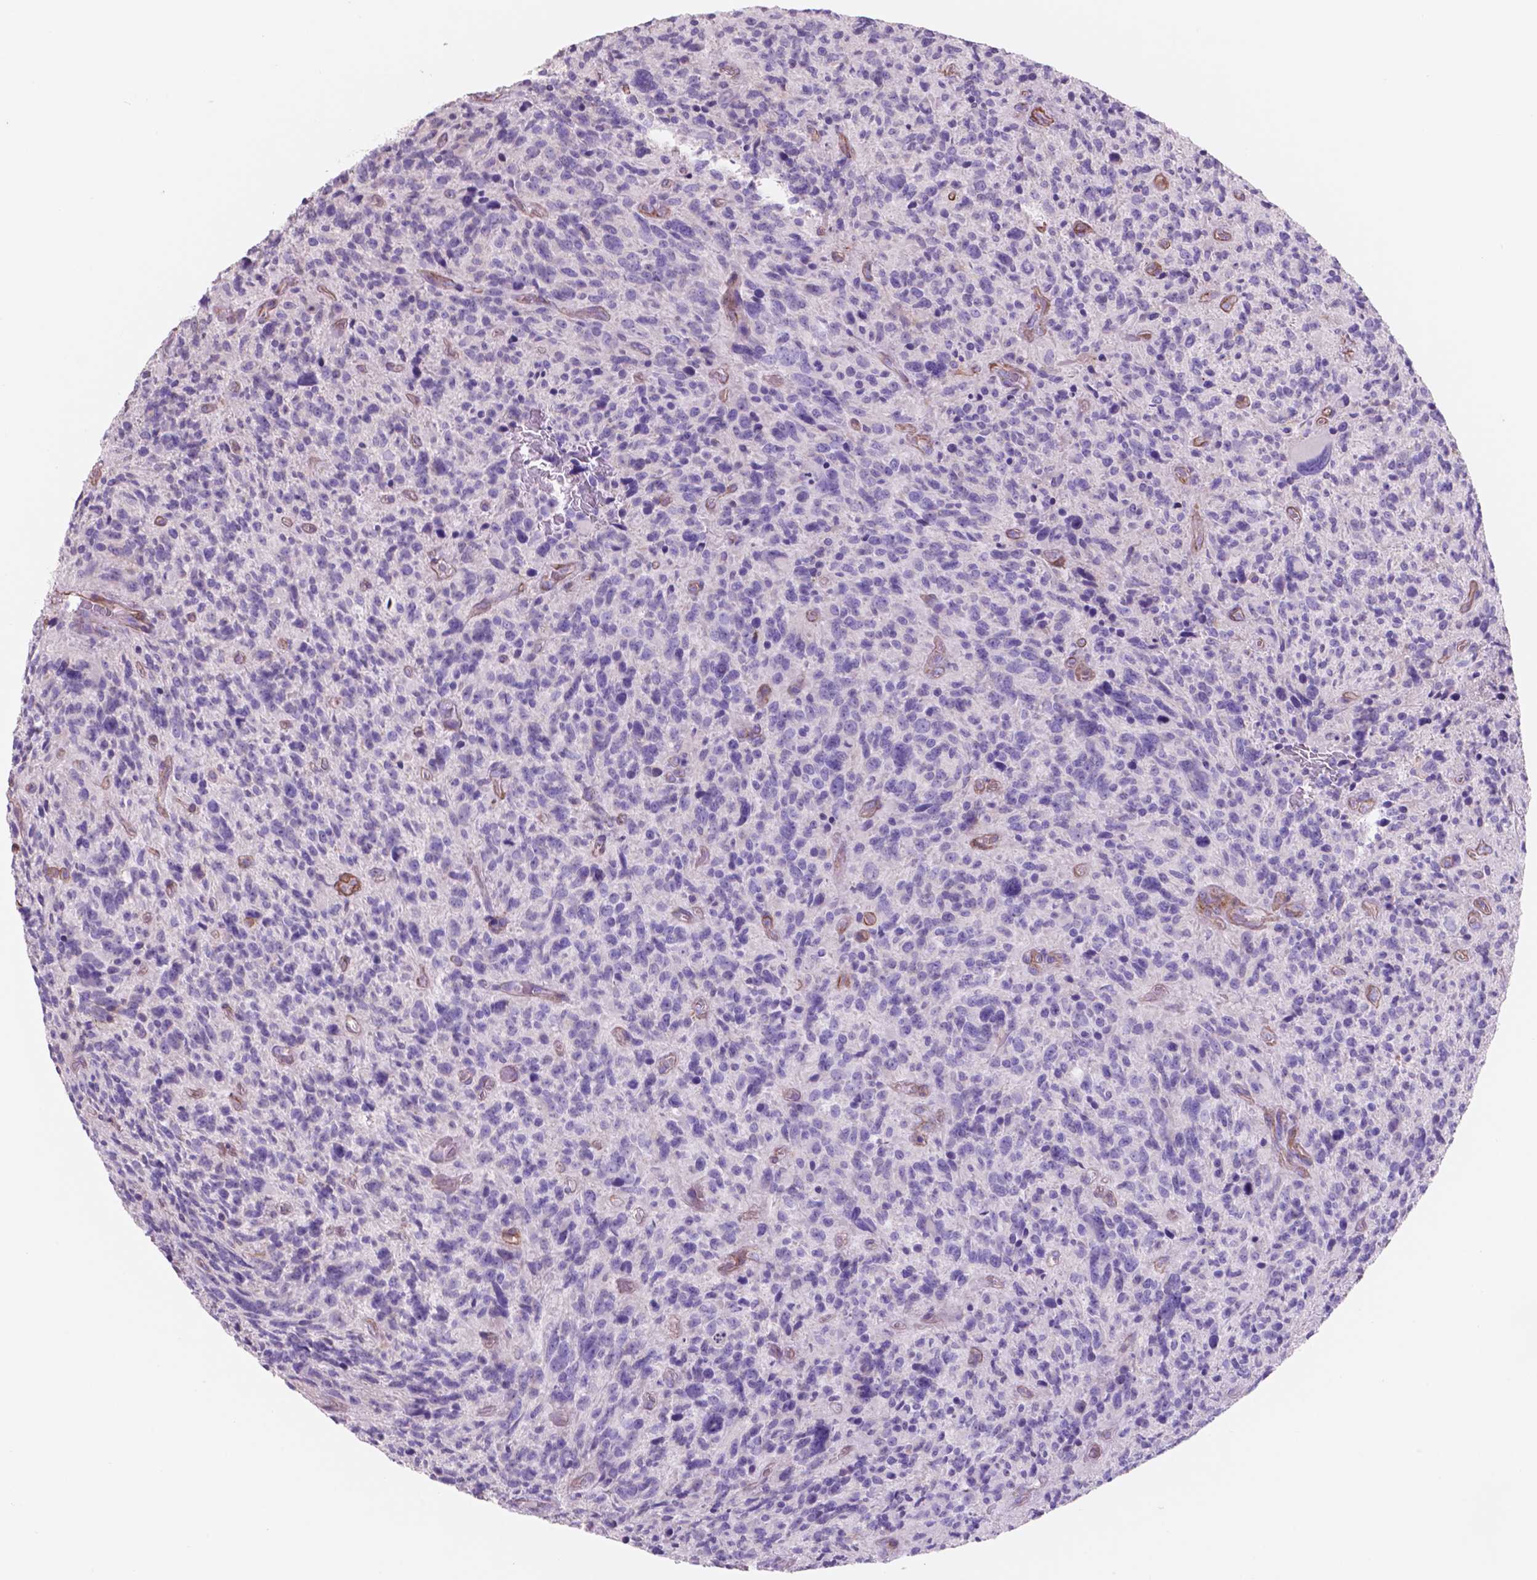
{"staining": {"intensity": "negative", "quantity": "none", "location": "none"}, "tissue": "glioma", "cell_type": "Tumor cells", "image_type": "cancer", "snomed": [{"axis": "morphology", "description": "Glioma, malignant, High grade"}, {"axis": "topography", "description": "Brain"}], "caption": "Immunohistochemical staining of glioma displays no significant staining in tumor cells.", "gene": "TOR2A", "patient": {"sex": "male", "age": 46}}